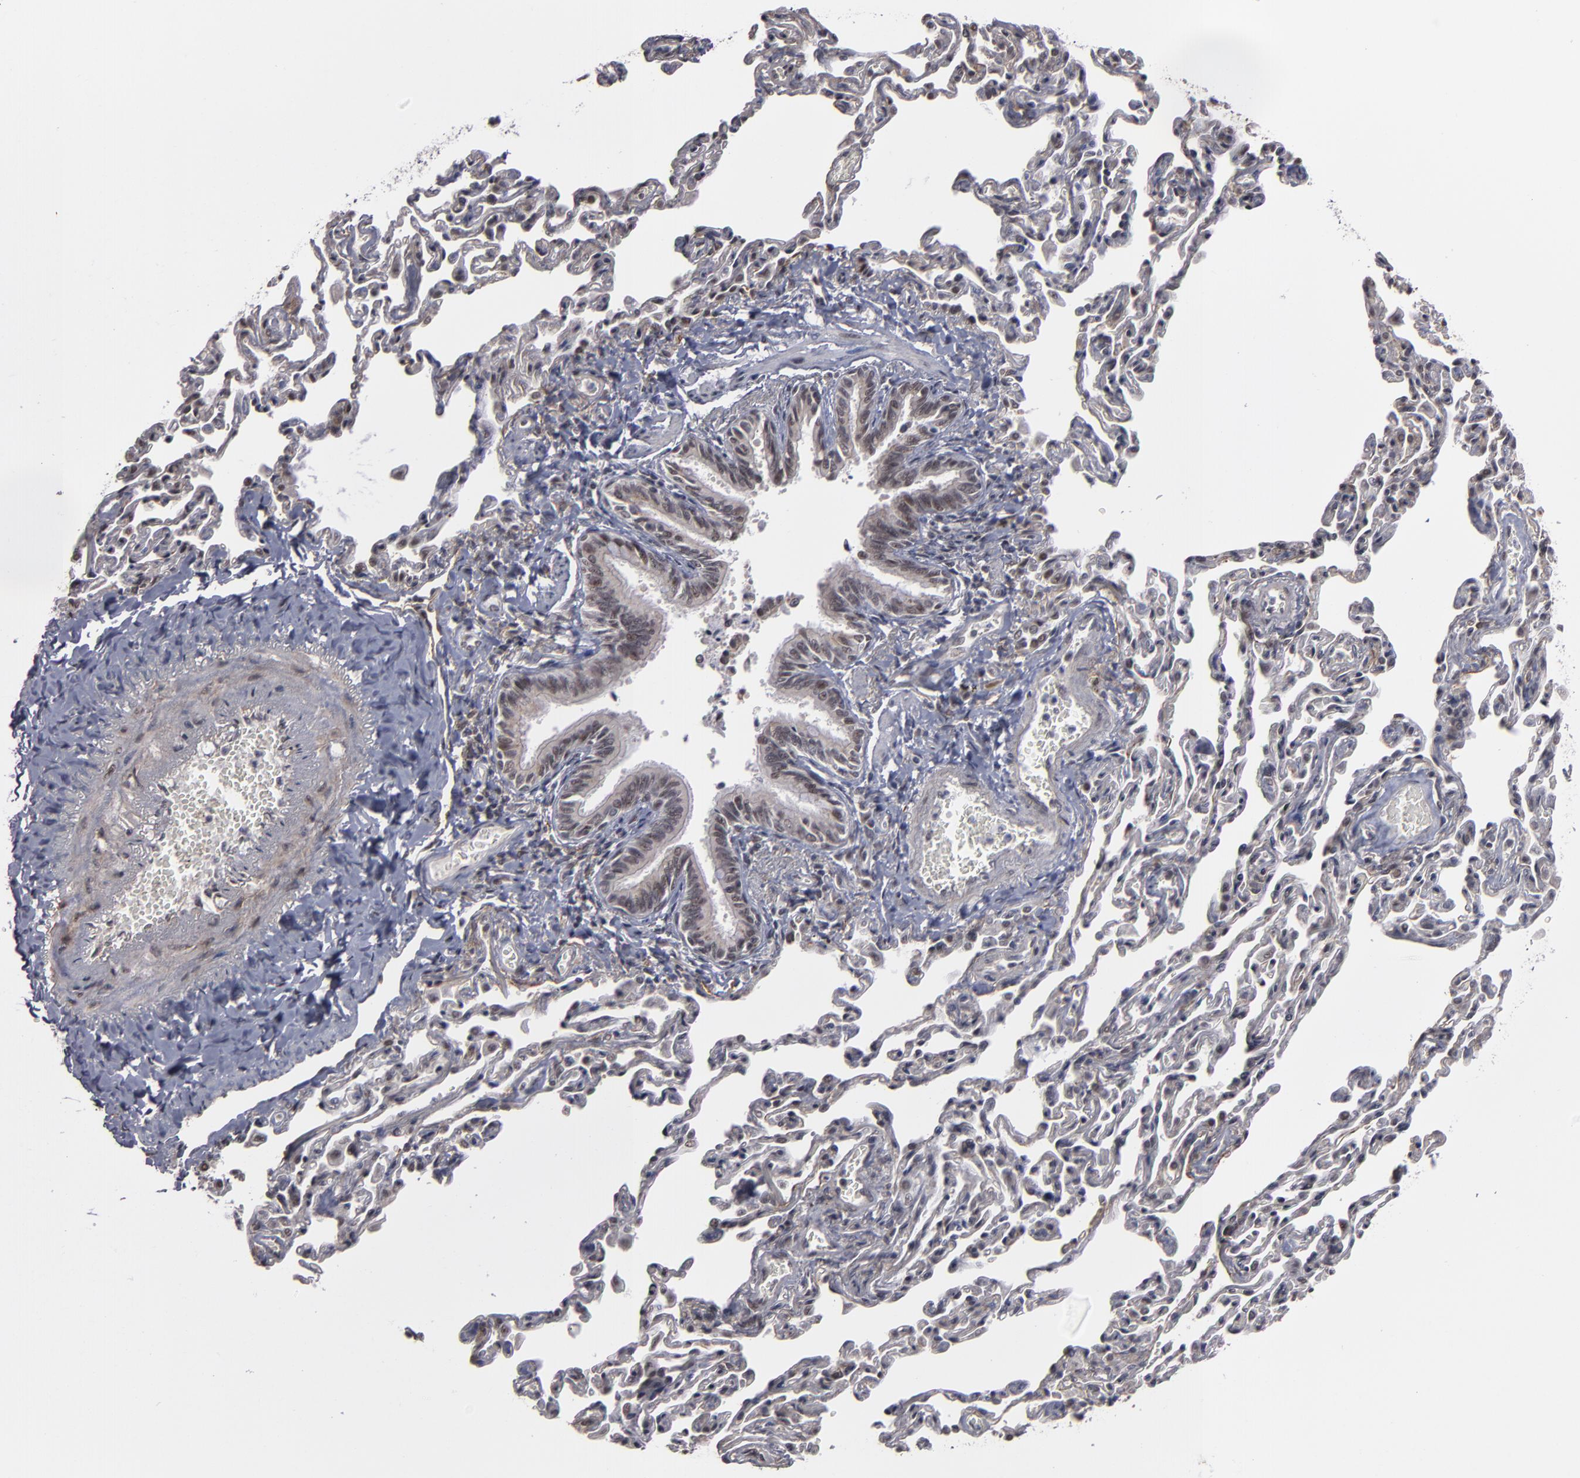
{"staining": {"intensity": "moderate", "quantity": "25%-75%", "location": "nuclear"}, "tissue": "bronchus", "cell_type": "Respiratory epithelial cells", "image_type": "normal", "snomed": [{"axis": "morphology", "description": "Normal tissue, NOS"}, {"axis": "topography", "description": "Lung"}], "caption": "The immunohistochemical stain highlights moderate nuclear expression in respiratory epithelial cells of normal bronchus.", "gene": "ZNF75A", "patient": {"sex": "male", "age": 64}}